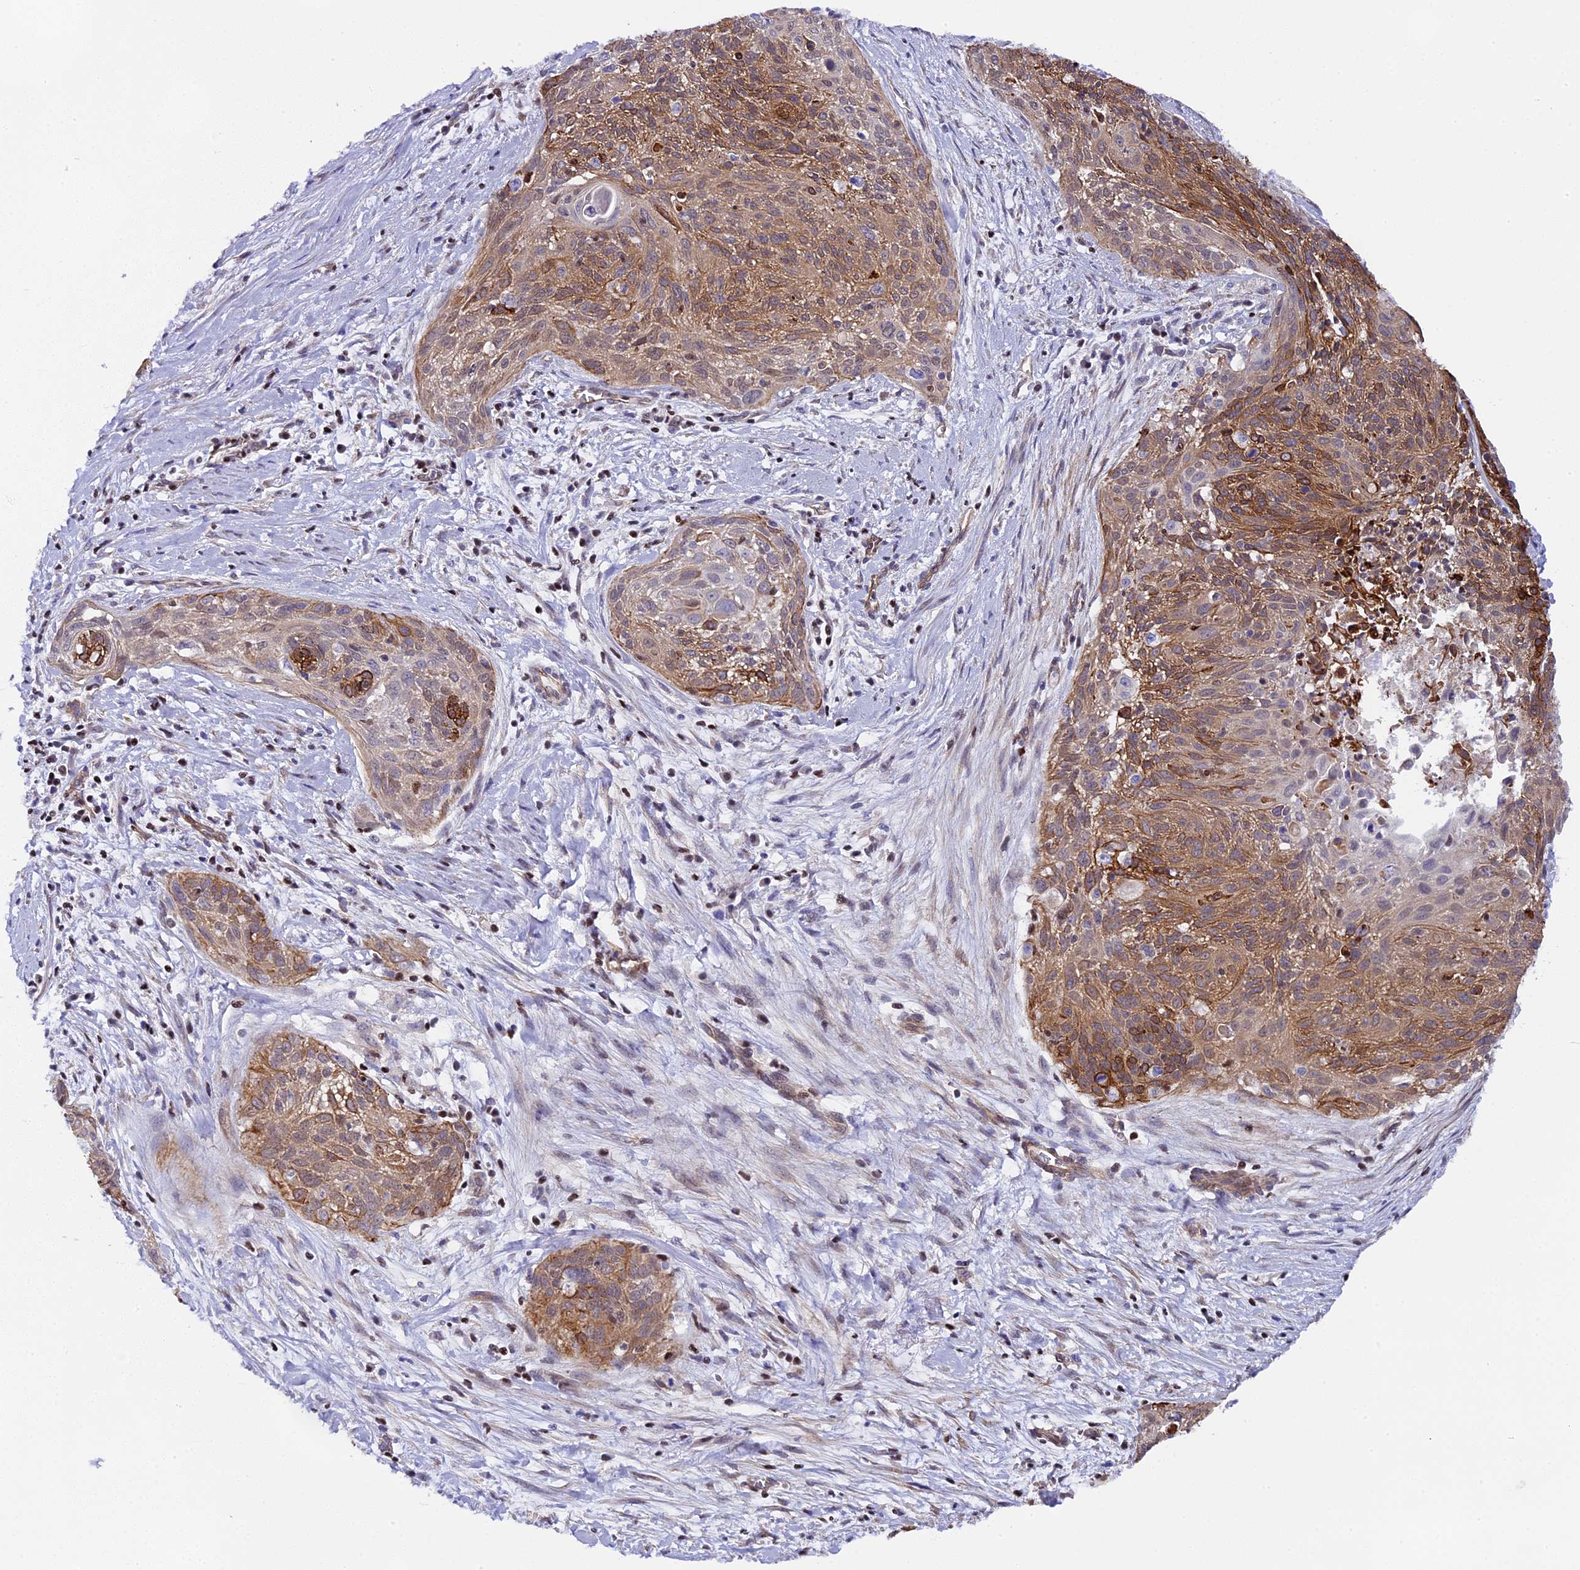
{"staining": {"intensity": "moderate", "quantity": ">75%", "location": "cytoplasmic/membranous"}, "tissue": "cervical cancer", "cell_type": "Tumor cells", "image_type": "cancer", "snomed": [{"axis": "morphology", "description": "Squamous cell carcinoma, NOS"}, {"axis": "topography", "description": "Cervix"}], "caption": "Cervical cancer stained for a protein reveals moderate cytoplasmic/membranous positivity in tumor cells.", "gene": "SP4", "patient": {"sex": "female", "age": 55}}